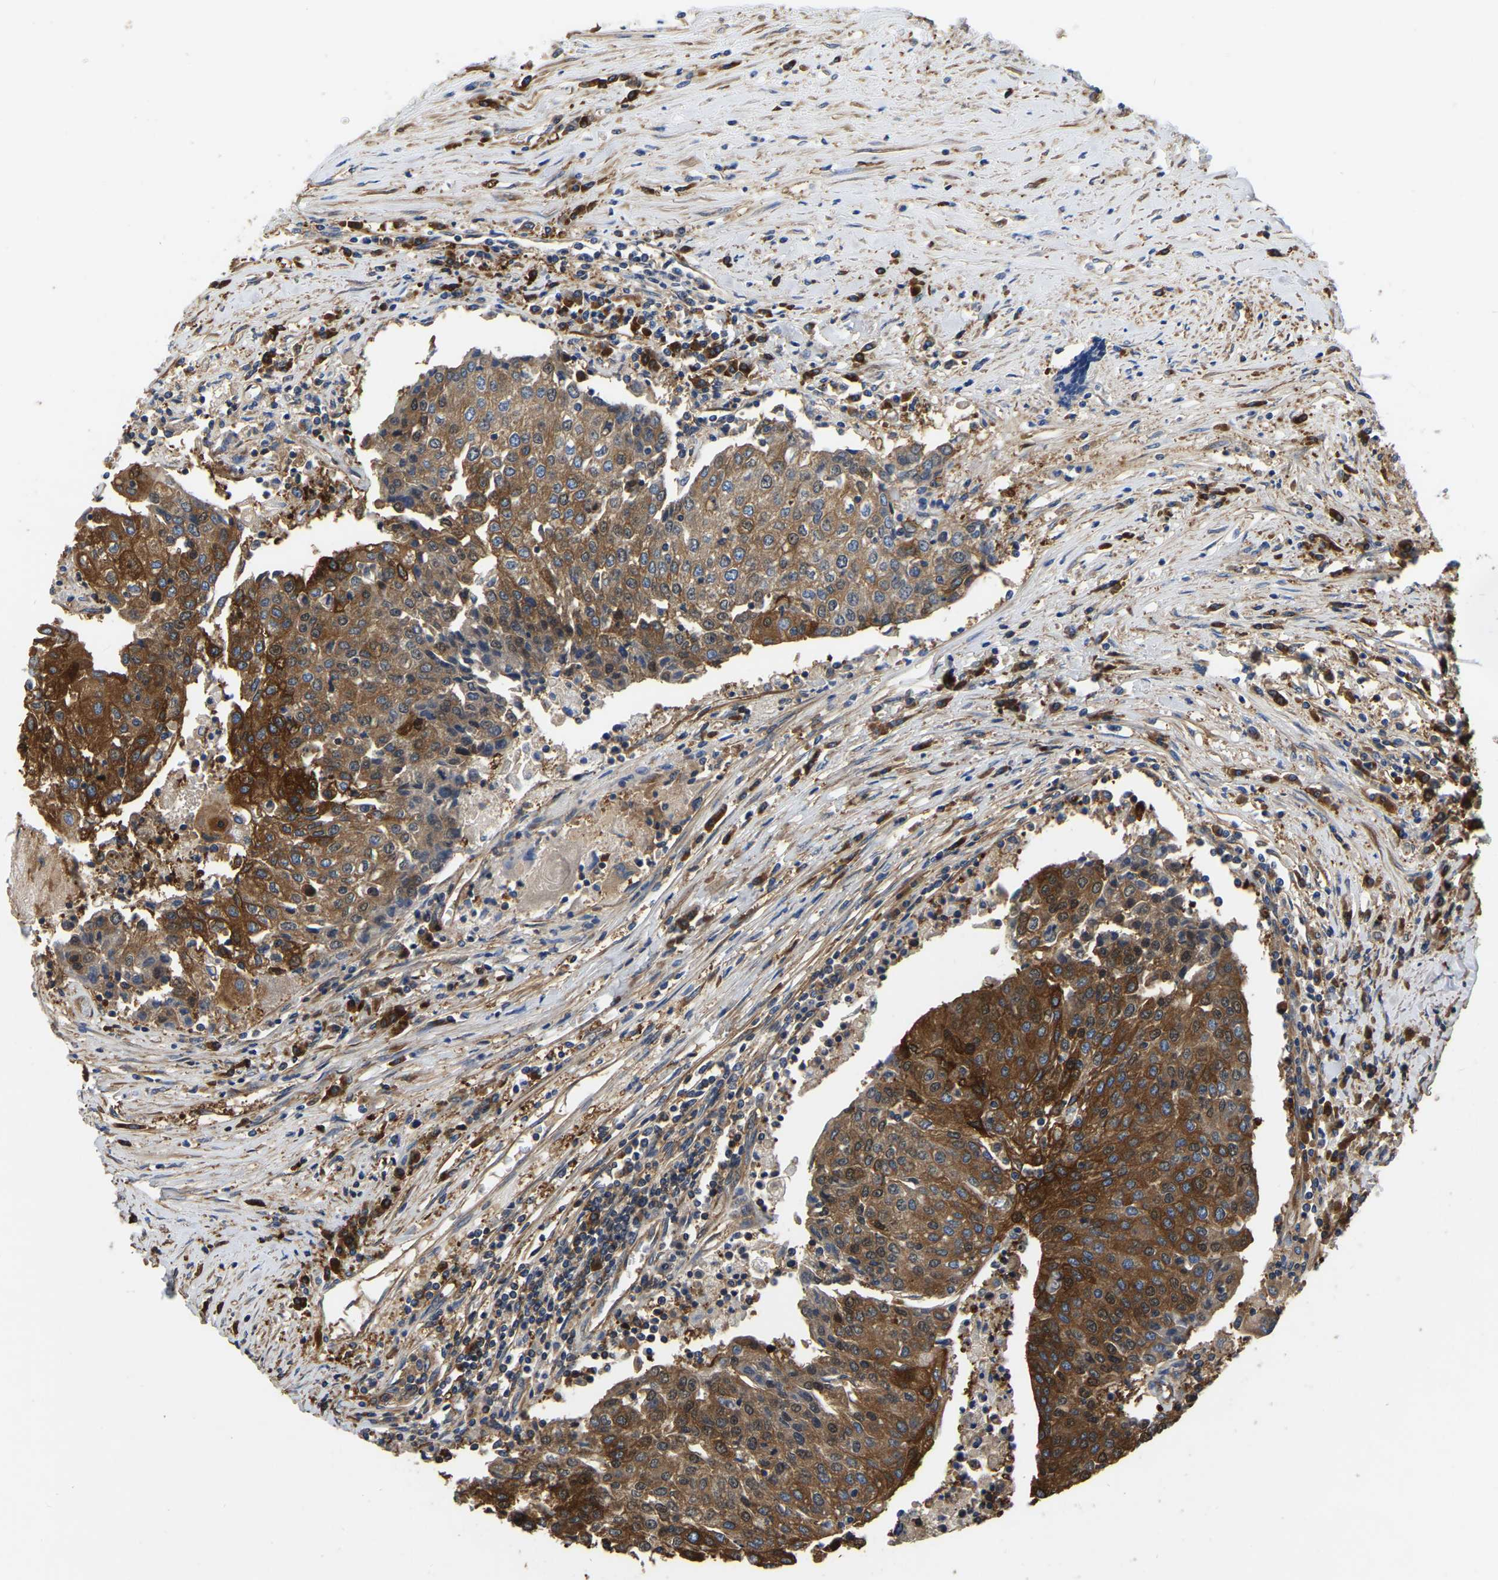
{"staining": {"intensity": "strong", "quantity": ">75%", "location": "cytoplasmic/membranous"}, "tissue": "urothelial cancer", "cell_type": "Tumor cells", "image_type": "cancer", "snomed": [{"axis": "morphology", "description": "Urothelial carcinoma, High grade"}, {"axis": "topography", "description": "Urinary bladder"}], "caption": "DAB immunohistochemical staining of high-grade urothelial carcinoma displays strong cytoplasmic/membranous protein staining in approximately >75% of tumor cells. Nuclei are stained in blue.", "gene": "GARS1", "patient": {"sex": "female", "age": 85}}